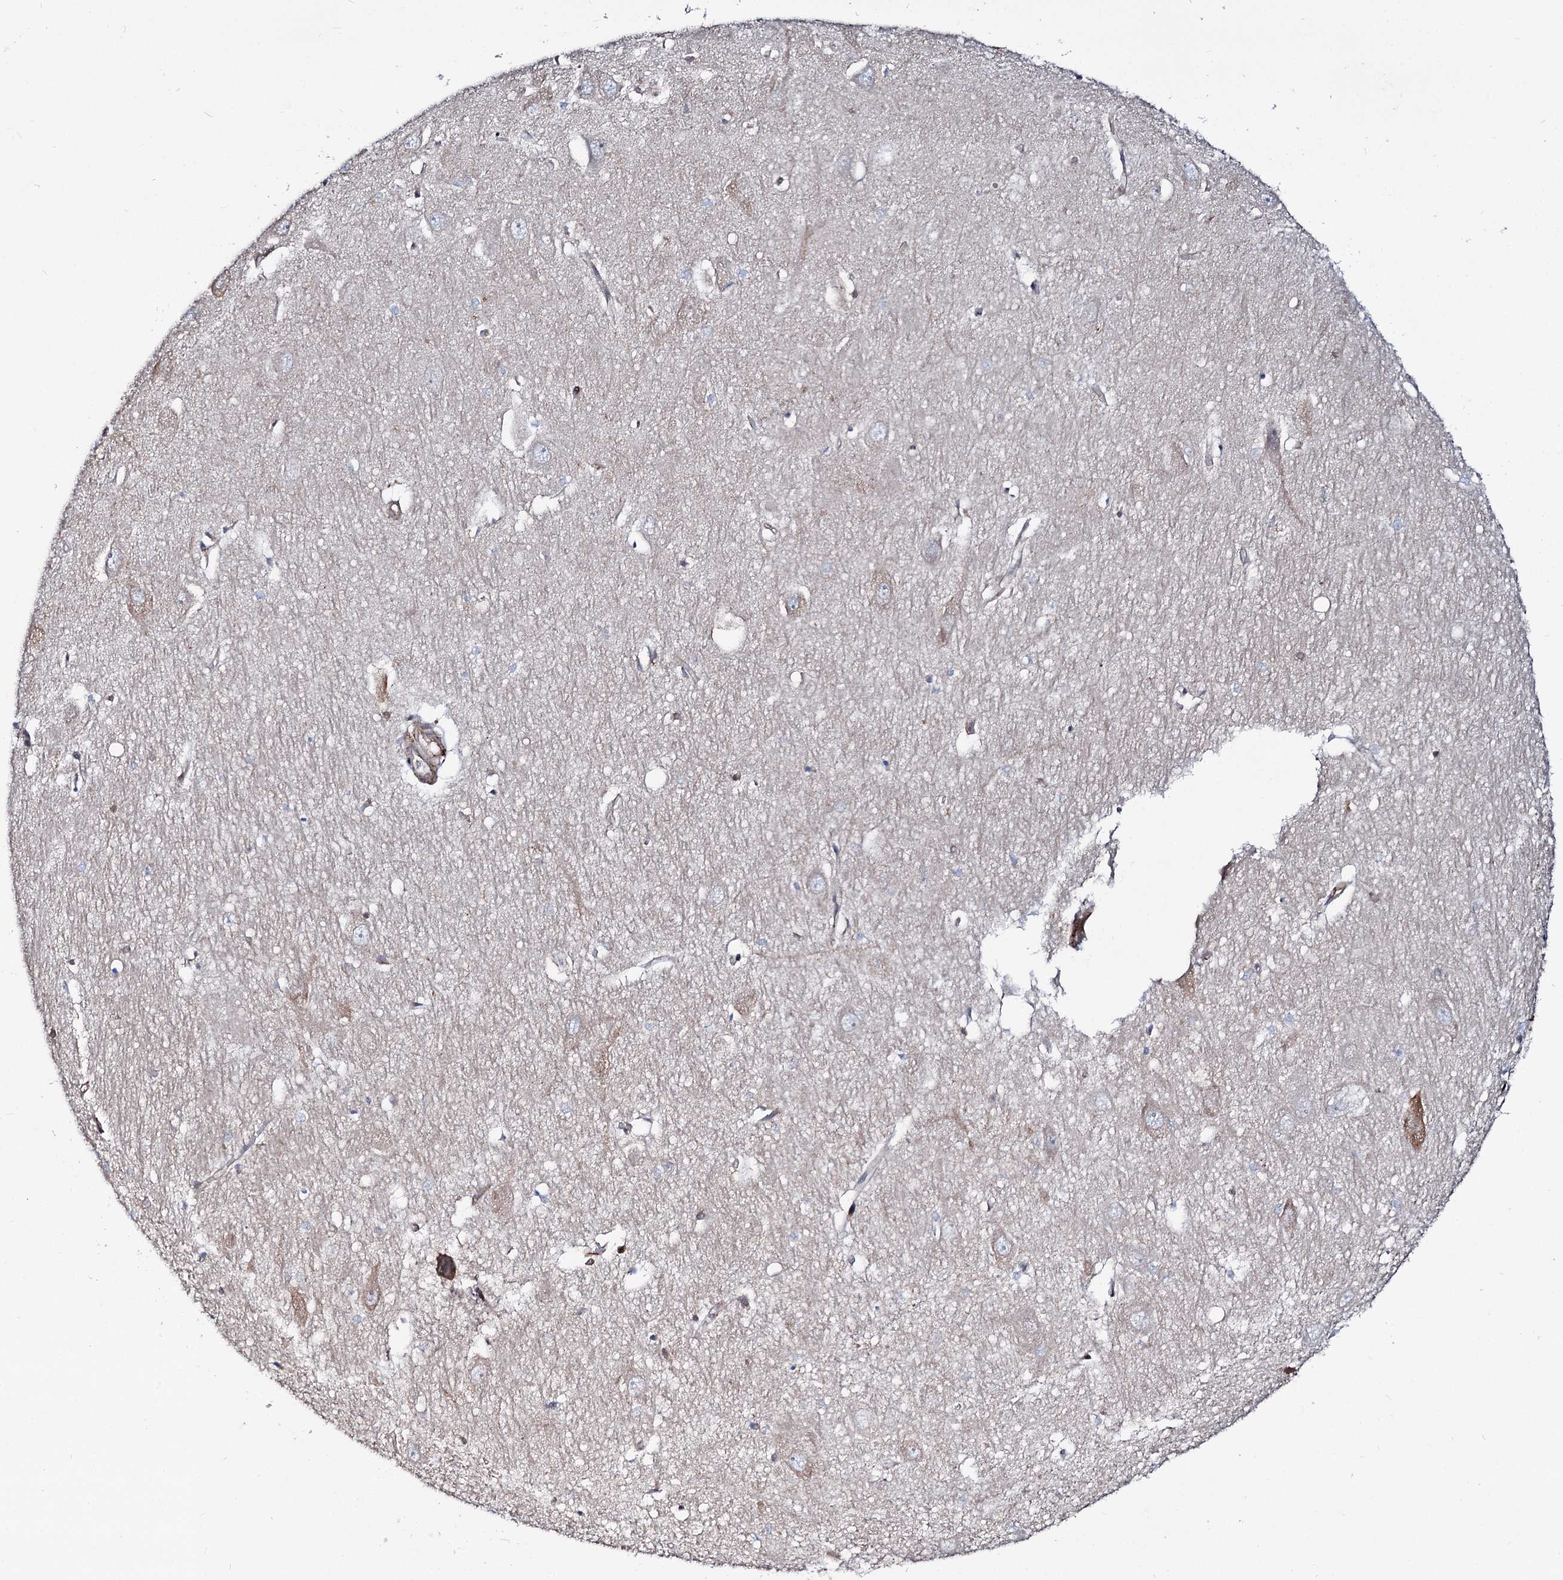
{"staining": {"intensity": "moderate", "quantity": "<25%", "location": "cytoplasmic/membranous"}, "tissue": "hippocampus", "cell_type": "Glial cells", "image_type": "normal", "snomed": [{"axis": "morphology", "description": "Normal tissue, NOS"}, {"axis": "topography", "description": "Hippocampus"}], "caption": "Approximately <25% of glial cells in normal hippocampus display moderate cytoplasmic/membranous protein staining as visualized by brown immunohistochemical staining.", "gene": "PTDSS2", "patient": {"sex": "female", "age": 64}}